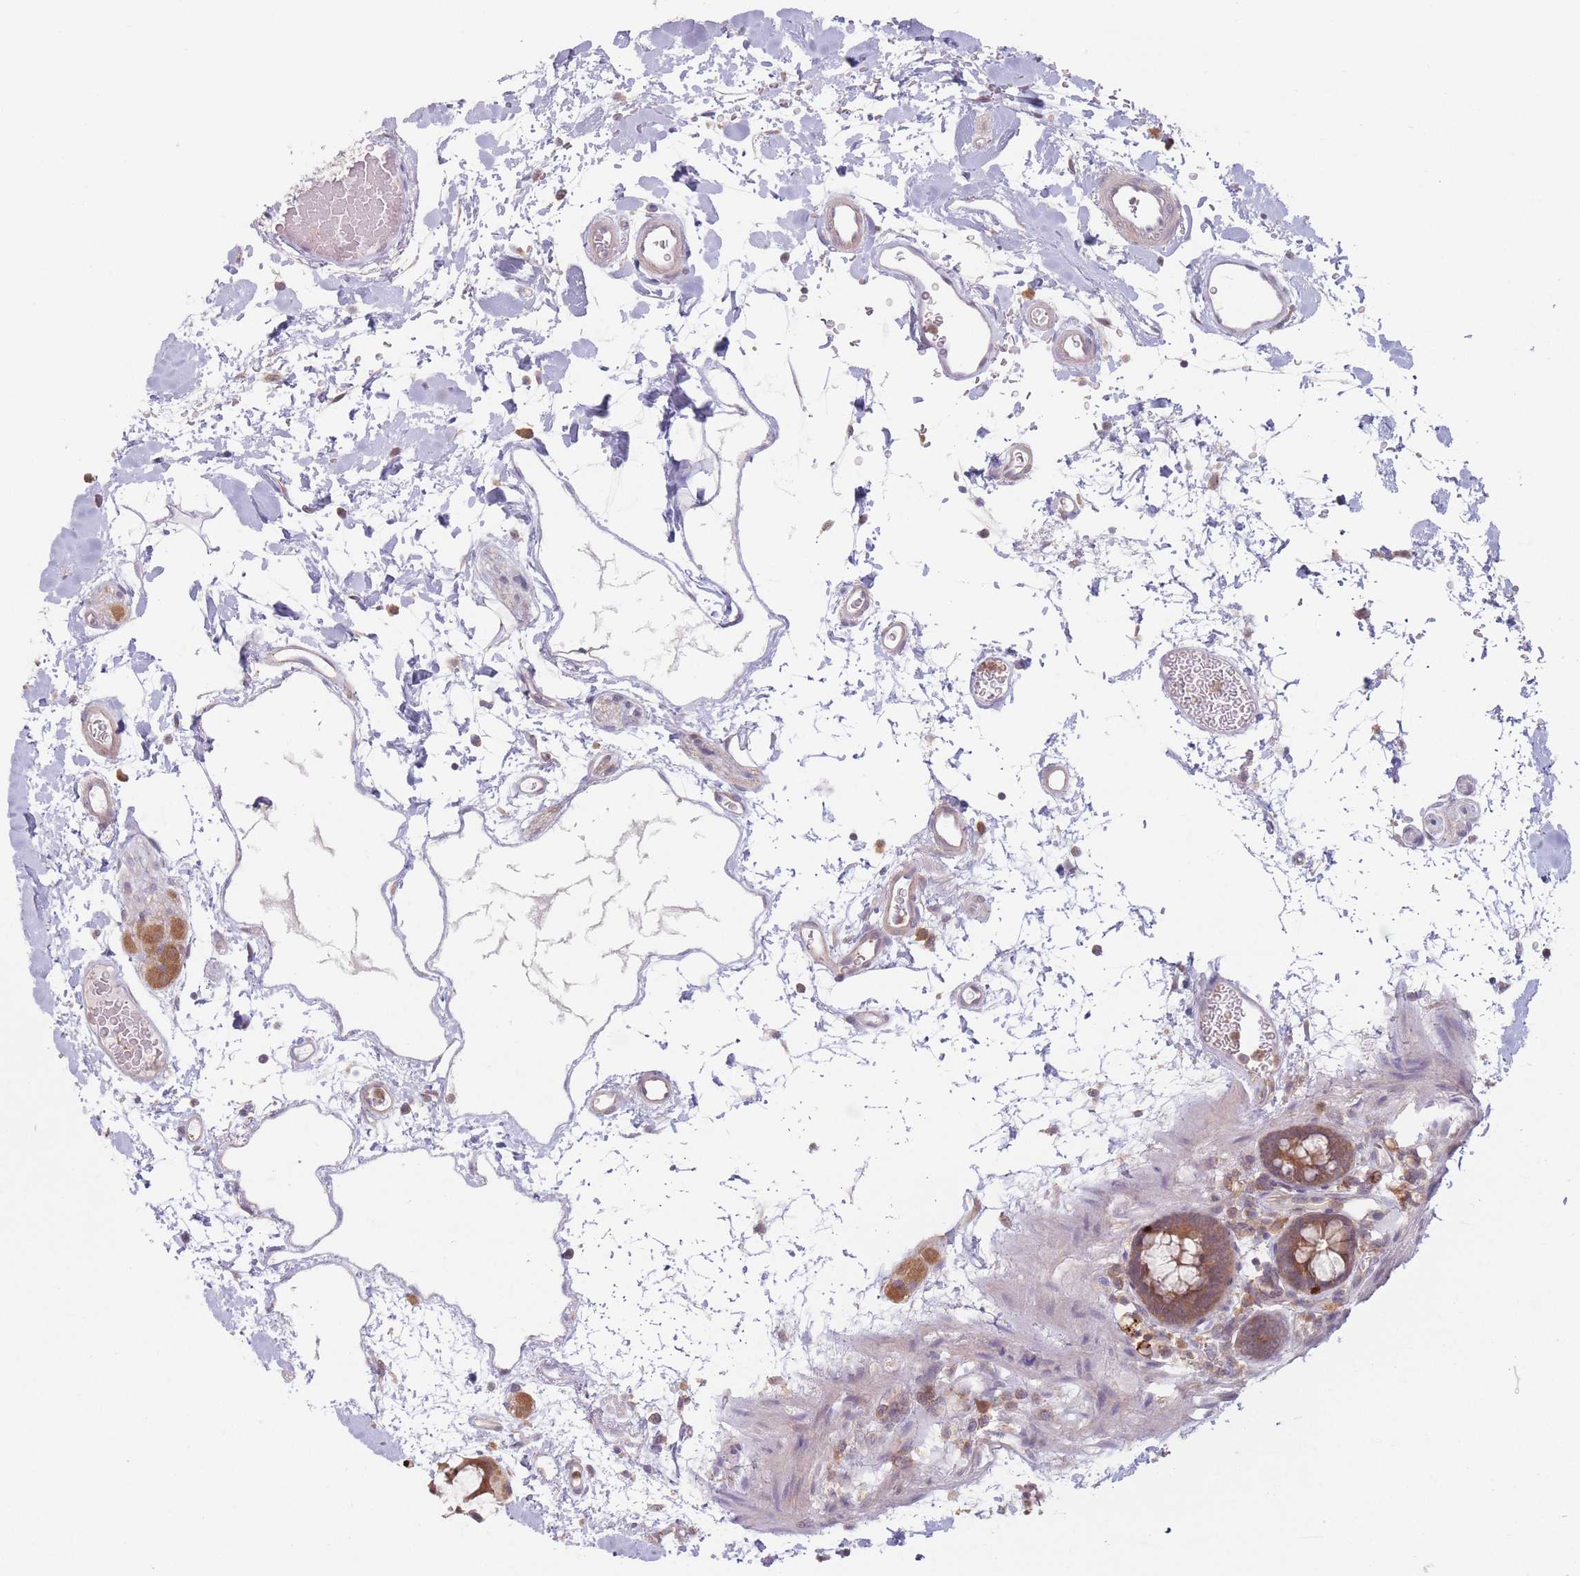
{"staining": {"intensity": "weak", "quantity": "25%-75%", "location": "cytoplasmic/membranous"}, "tissue": "colon", "cell_type": "Endothelial cells", "image_type": "normal", "snomed": [{"axis": "morphology", "description": "Normal tissue, NOS"}, {"axis": "topography", "description": "Colon"}], "caption": "Normal colon was stained to show a protein in brown. There is low levels of weak cytoplasmic/membranous staining in about 25%-75% of endothelial cells.", "gene": "PPM1A", "patient": {"sex": "male", "age": 75}}